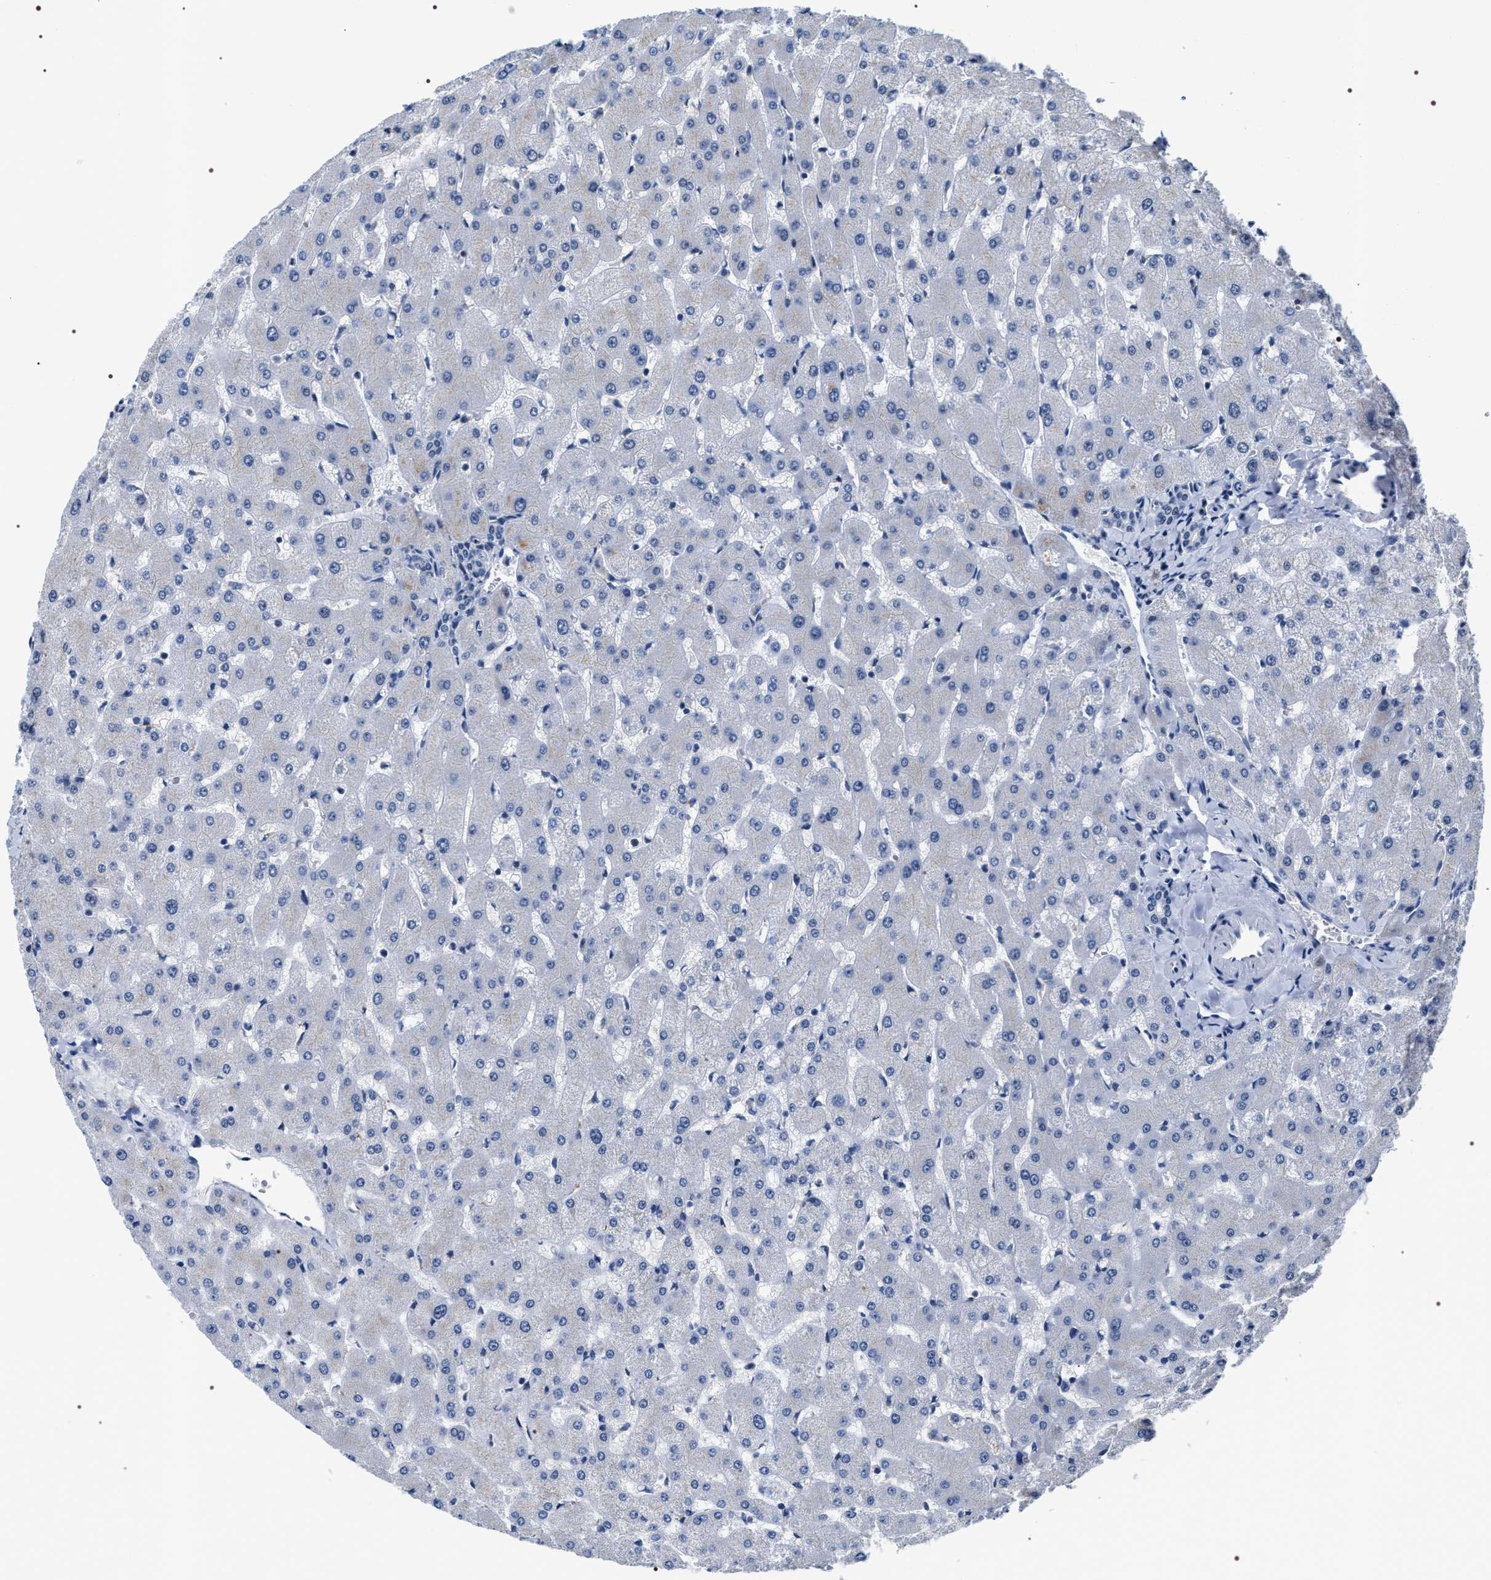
{"staining": {"intensity": "negative", "quantity": "none", "location": "none"}, "tissue": "liver", "cell_type": "Cholangiocytes", "image_type": "normal", "snomed": [{"axis": "morphology", "description": "Normal tissue, NOS"}, {"axis": "topography", "description": "Liver"}], "caption": "Cholangiocytes show no significant staining in normal liver. (IHC, brightfield microscopy, high magnification).", "gene": "C7orf25", "patient": {"sex": "female", "age": 63}}